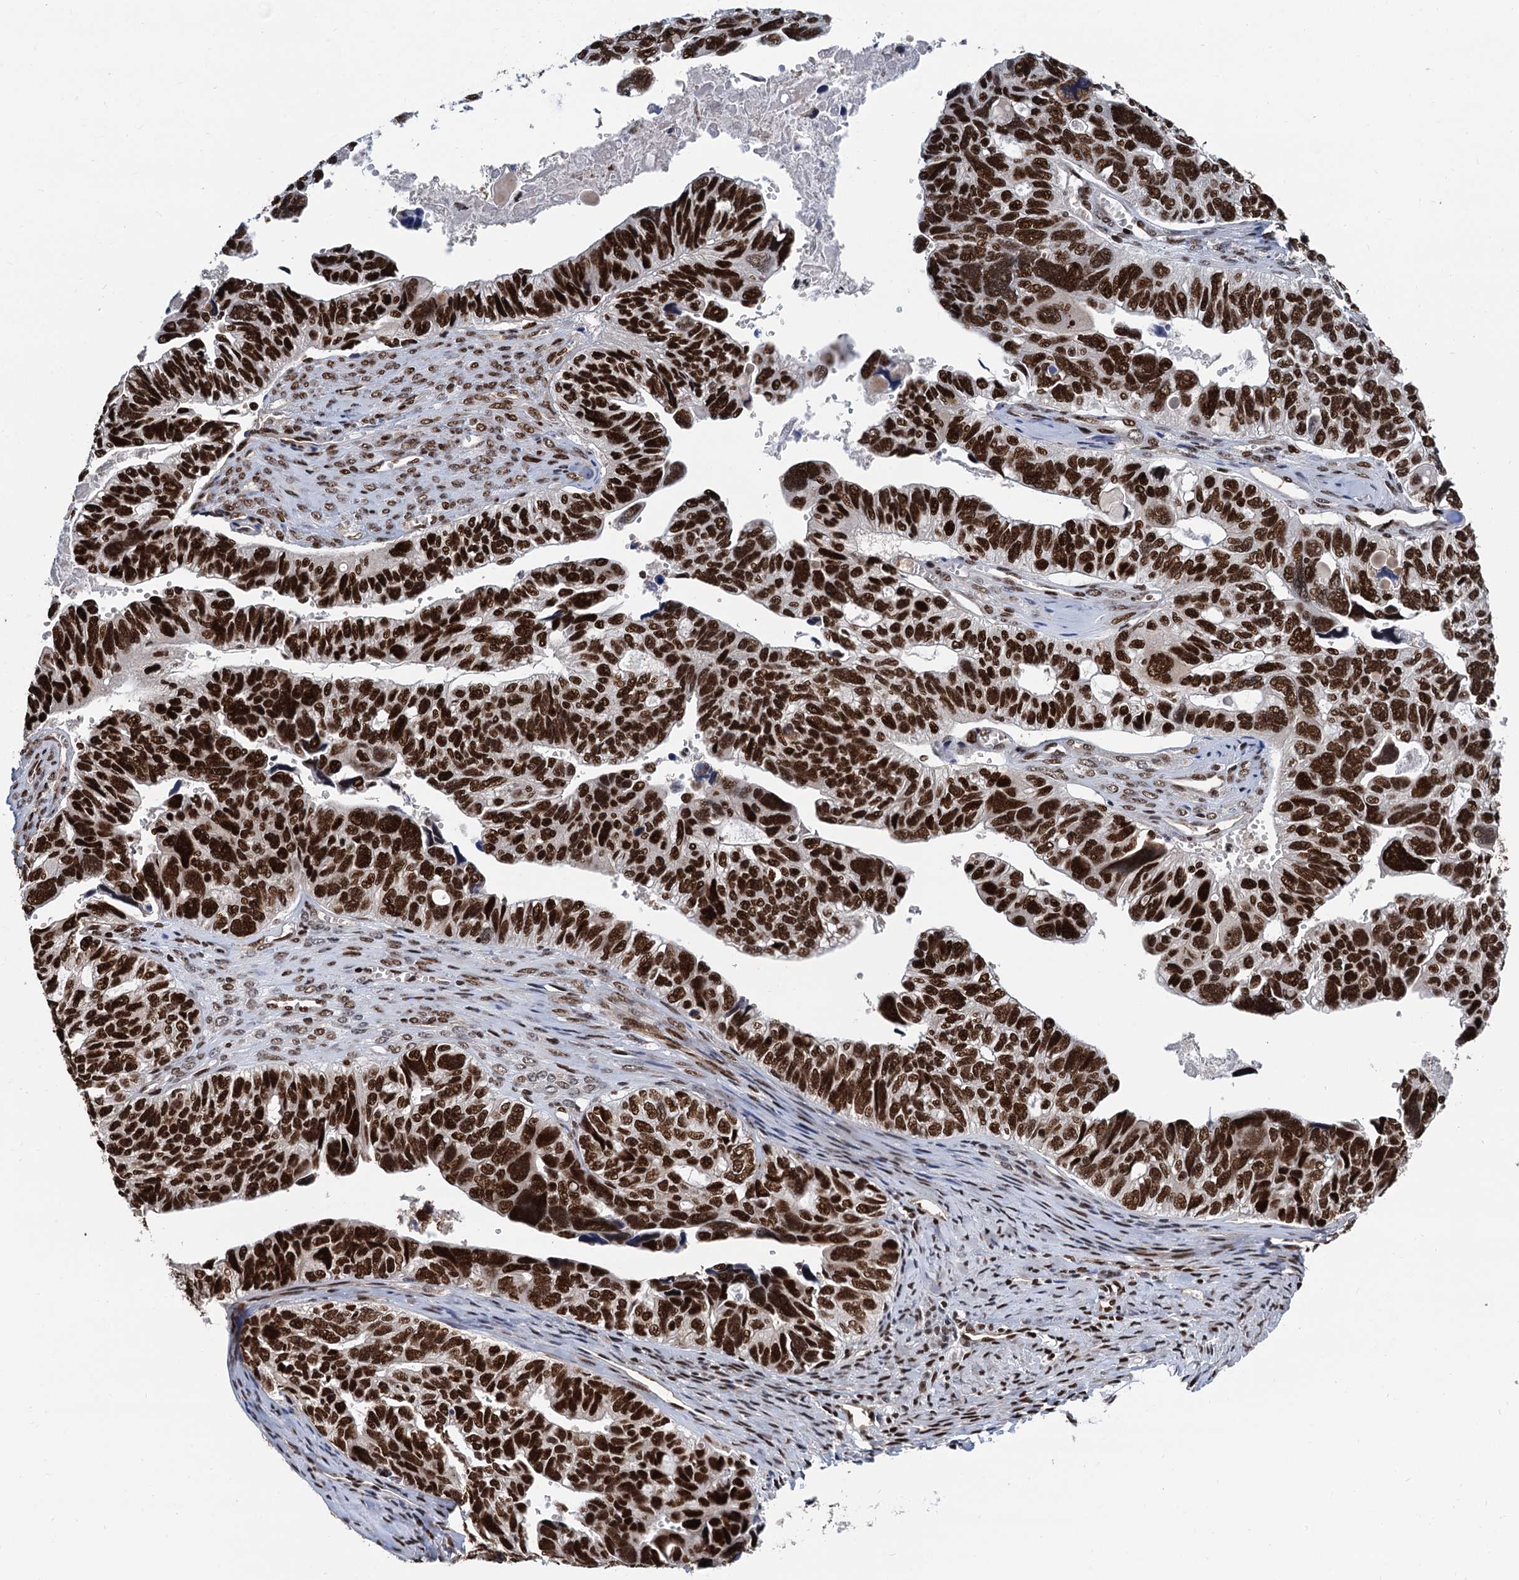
{"staining": {"intensity": "strong", "quantity": ">75%", "location": "nuclear"}, "tissue": "ovarian cancer", "cell_type": "Tumor cells", "image_type": "cancer", "snomed": [{"axis": "morphology", "description": "Cystadenocarcinoma, serous, NOS"}, {"axis": "topography", "description": "Ovary"}], "caption": "Immunohistochemical staining of ovarian cancer (serous cystadenocarcinoma) displays high levels of strong nuclear positivity in approximately >75% of tumor cells. Using DAB (3,3'-diaminobenzidine) (brown) and hematoxylin (blue) stains, captured at high magnification using brightfield microscopy.", "gene": "PPP4R1", "patient": {"sex": "female", "age": 79}}